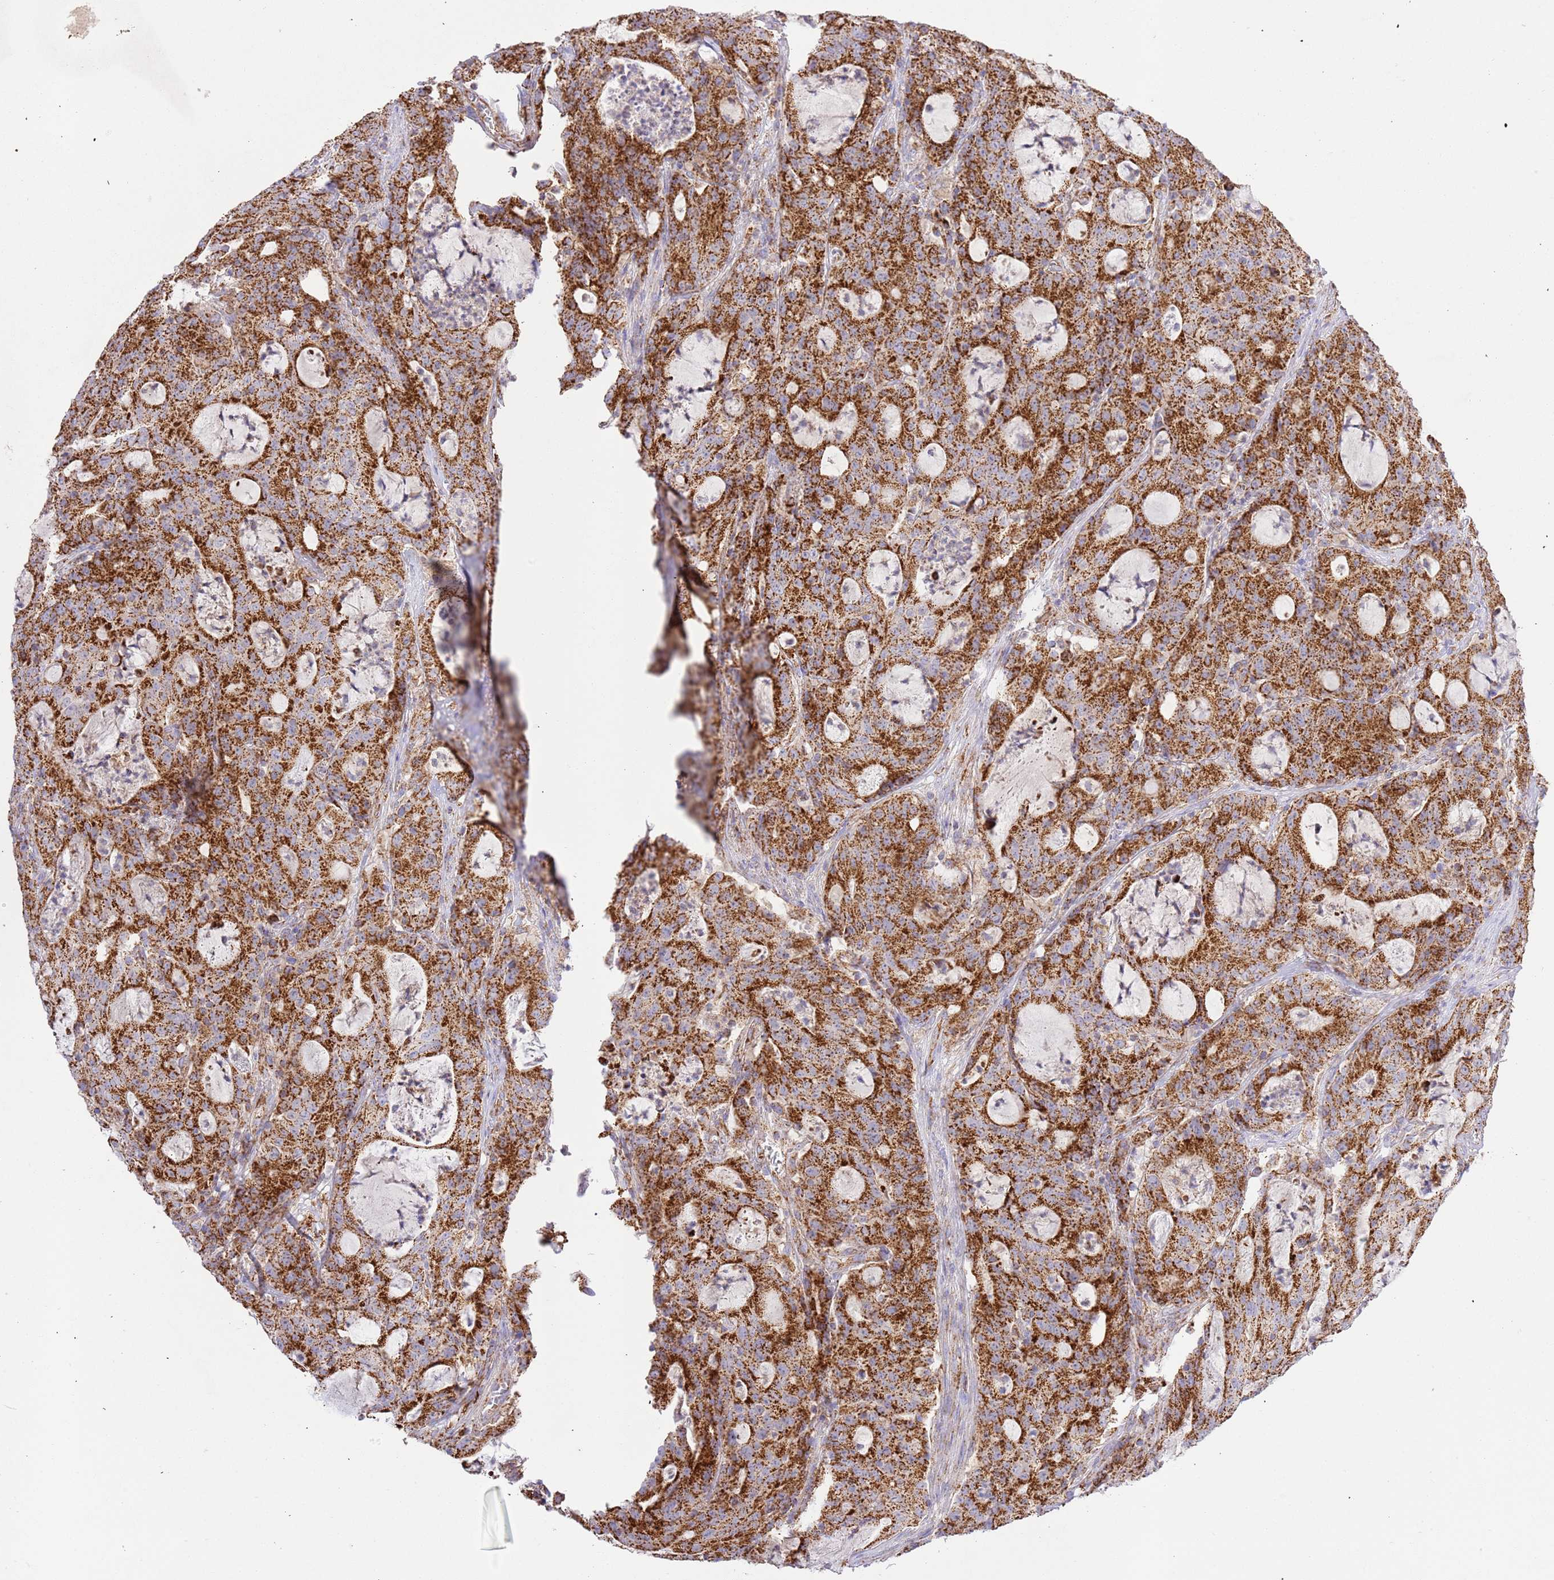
{"staining": {"intensity": "strong", "quantity": ">75%", "location": "cytoplasmic/membranous"}, "tissue": "colorectal cancer", "cell_type": "Tumor cells", "image_type": "cancer", "snomed": [{"axis": "morphology", "description": "Adenocarcinoma, NOS"}, {"axis": "topography", "description": "Colon"}], "caption": "IHC of colorectal cancer reveals high levels of strong cytoplasmic/membranous expression in approximately >75% of tumor cells.", "gene": "ZBTB39", "patient": {"sex": "male", "age": 83}}